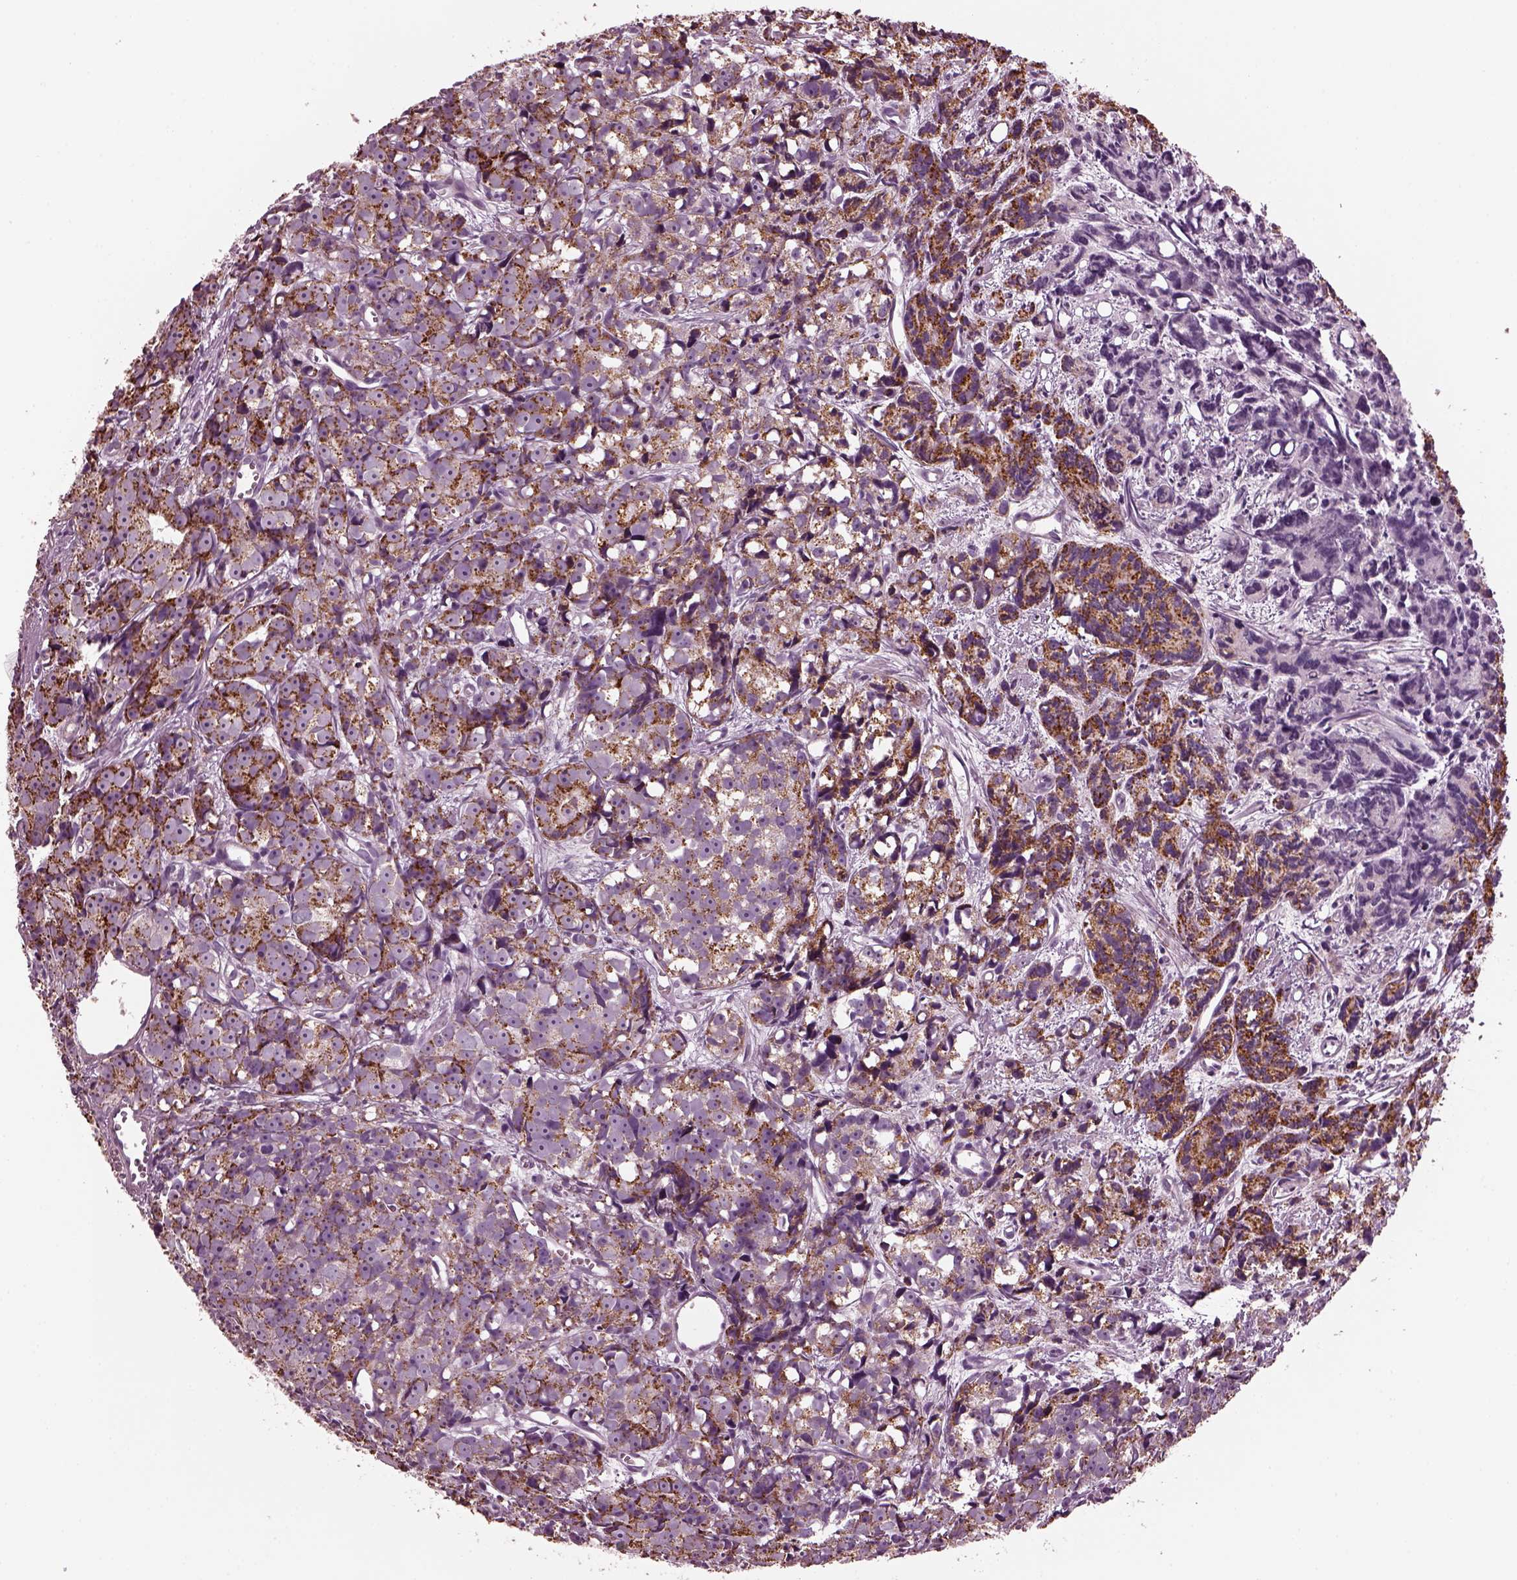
{"staining": {"intensity": "strong", "quantity": ">75%", "location": "cytoplasmic/membranous"}, "tissue": "prostate cancer", "cell_type": "Tumor cells", "image_type": "cancer", "snomed": [{"axis": "morphology", "description": "Adenocarcinoma, High grade"}, {"axis": "topography", "description": "Prostate"}], "caption": "Brown immunohistochemical staining in human adenocarcinoma (high-grade) (prostate) exhibits strong cytoplasmic/membranous staining in approximately >75% of tumor cells.", "gene": "GDF11", "patient": {"sex": "male", "age": 77}}